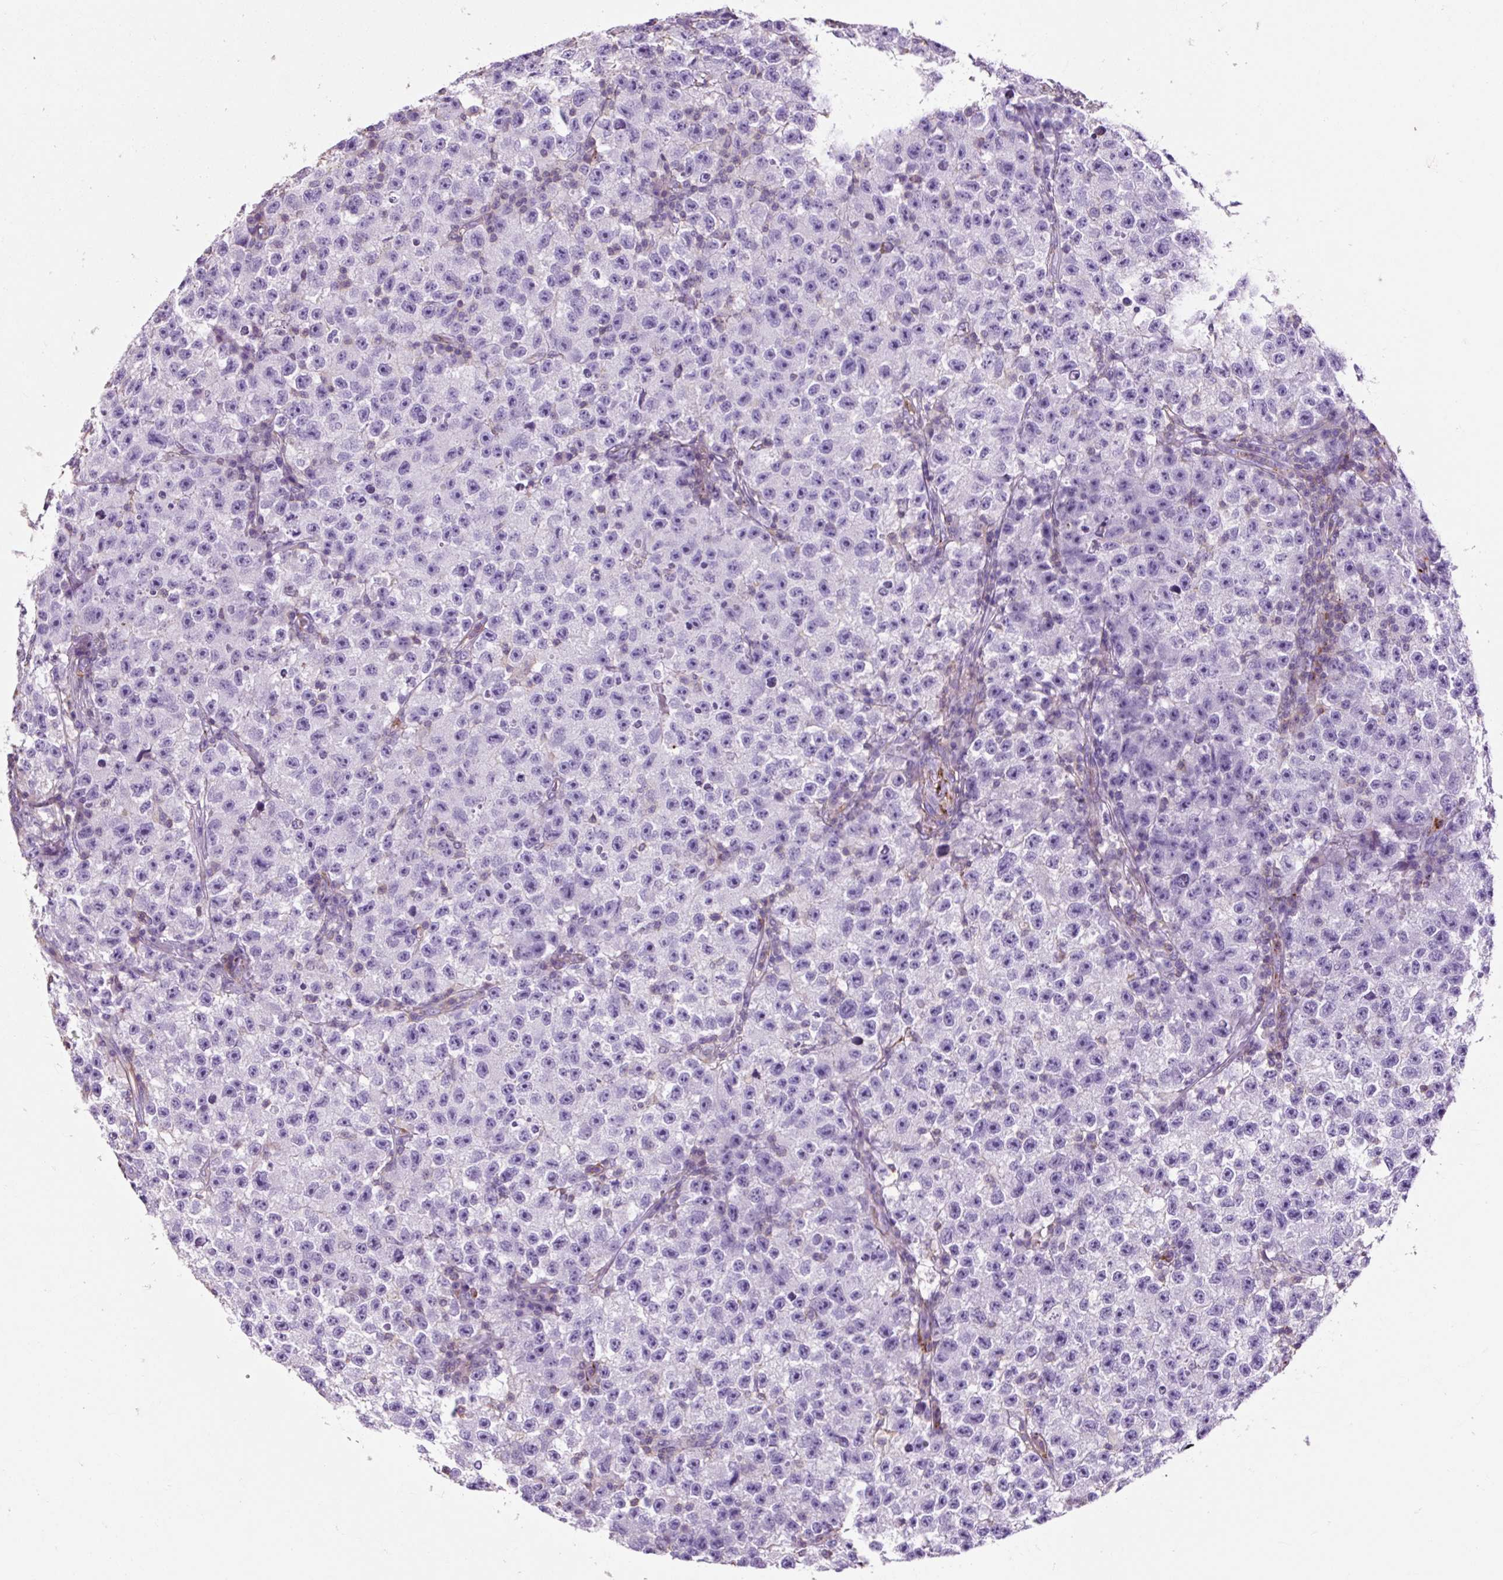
{"staining": {"intensity": "negative", "quantity": "none", "location": "none"}, "tissue": "testis cancer", "cell_type": "Tumor cells", "image_type": "cancer", "snomed": [{"axis": "morphology", "description": "Seminoma, NOS"}, {"axis": "topography", "description": "Testis"}], "caption": "Immunohistochemical staining of human seminoma (testis) demonstrates no significant expression in tumor cells.", "gene": "OR10A7", "patient": {"sex": "male", "age": 22}}